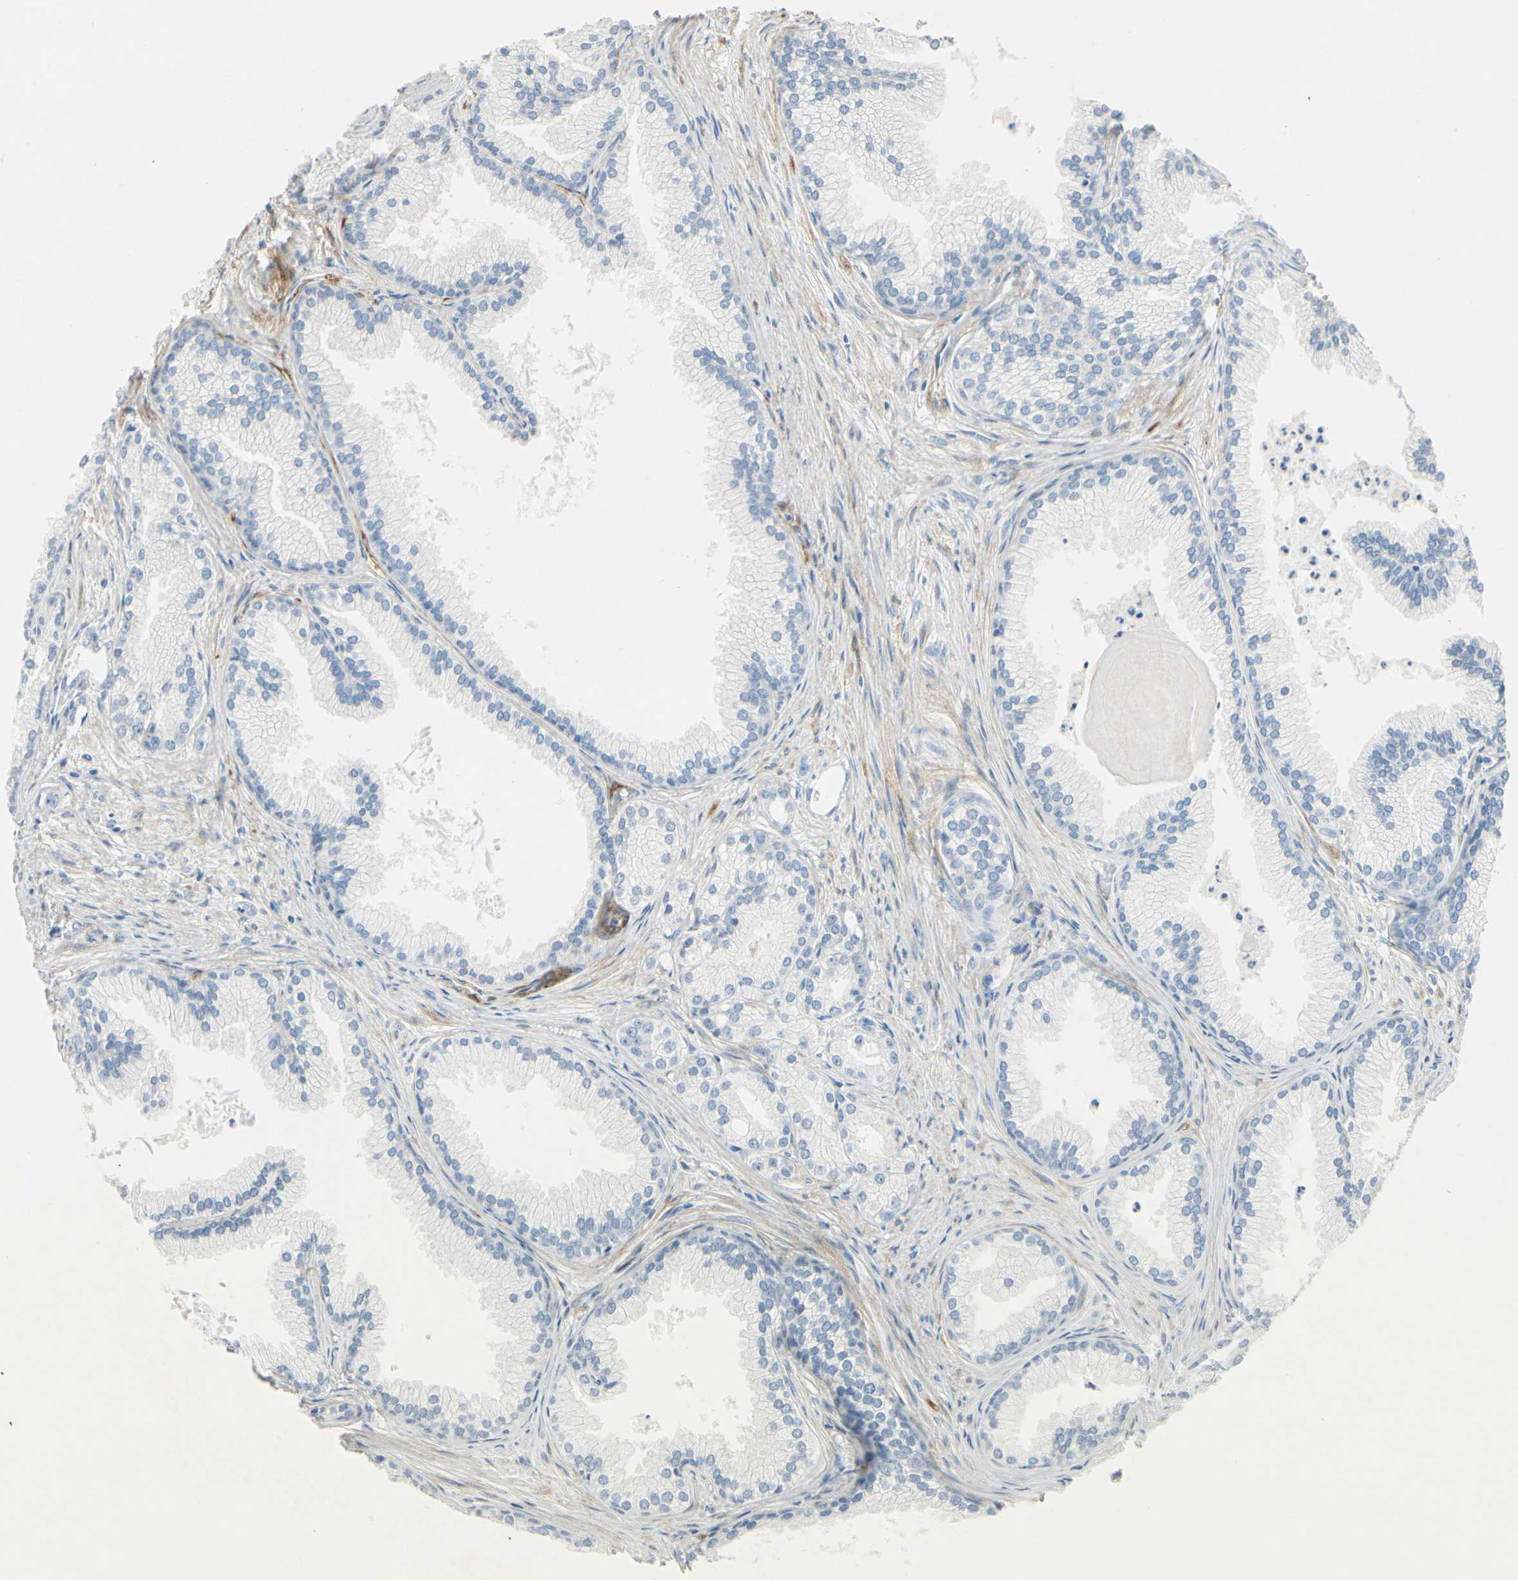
{"staining": {"intensity": "negative", "quantity": "none", "location": "none"}, "tissue": "prostate cancer", "cell_type": "Tumor cells", "image_type": "cancer", "snomed": [{"axis": "morphology", "description": "Adenocarcinoma, Low grade"}, {"axis": "topography", "description": "Prostate"}], "caption": "Tumor cells show no significant staining in low-grade adenocarcinoma (prostate).", "gene": "AMPH", "patient": {"sex": "male", "age": 72}}